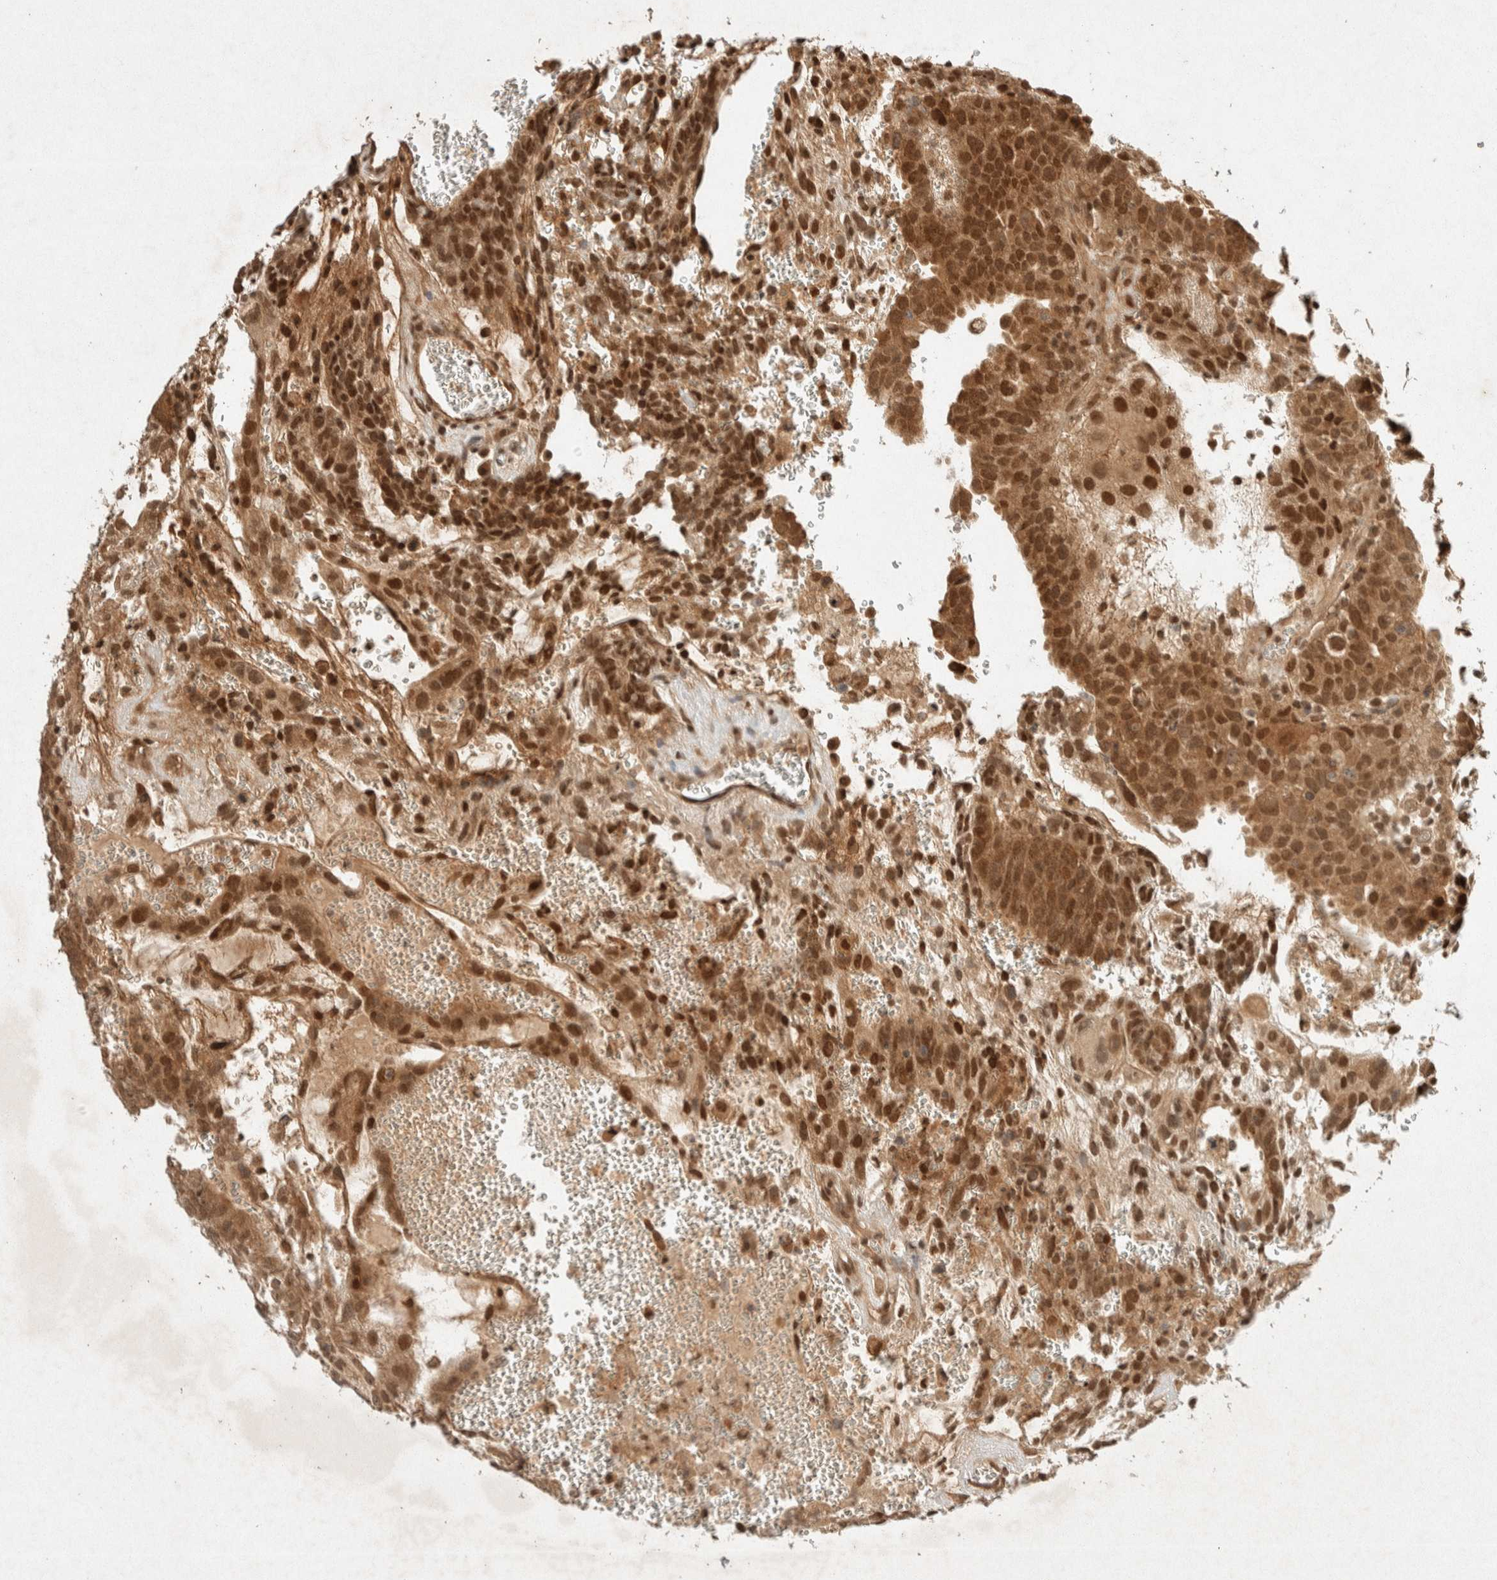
{"staining": {"intensity": "strong", "quantity": ">75%", "location": "cytoplasmic/membranous,nuclear"}, "tissue": "testis cancer", "cell_type": "Tumor cells", "image_type": "cancer", "snomed": [{"axis": "morphology", "description": "Seminoma, NOS"}, {"axis": "morphology", "description": "Carcinoma, Embryonal, NOS"}, {"axis": "topography", "description": "Testis"}], "caption": "This histopathology image demonstrates immunohistochemistry (IHC) staining of embryonal carcinoma (testis), with high strong cytoplasmic/membranous and nuclear positivity in about >75% of tumor cells.", "gene": "THRA", "patient": {"sex": "male", "age": 52}}